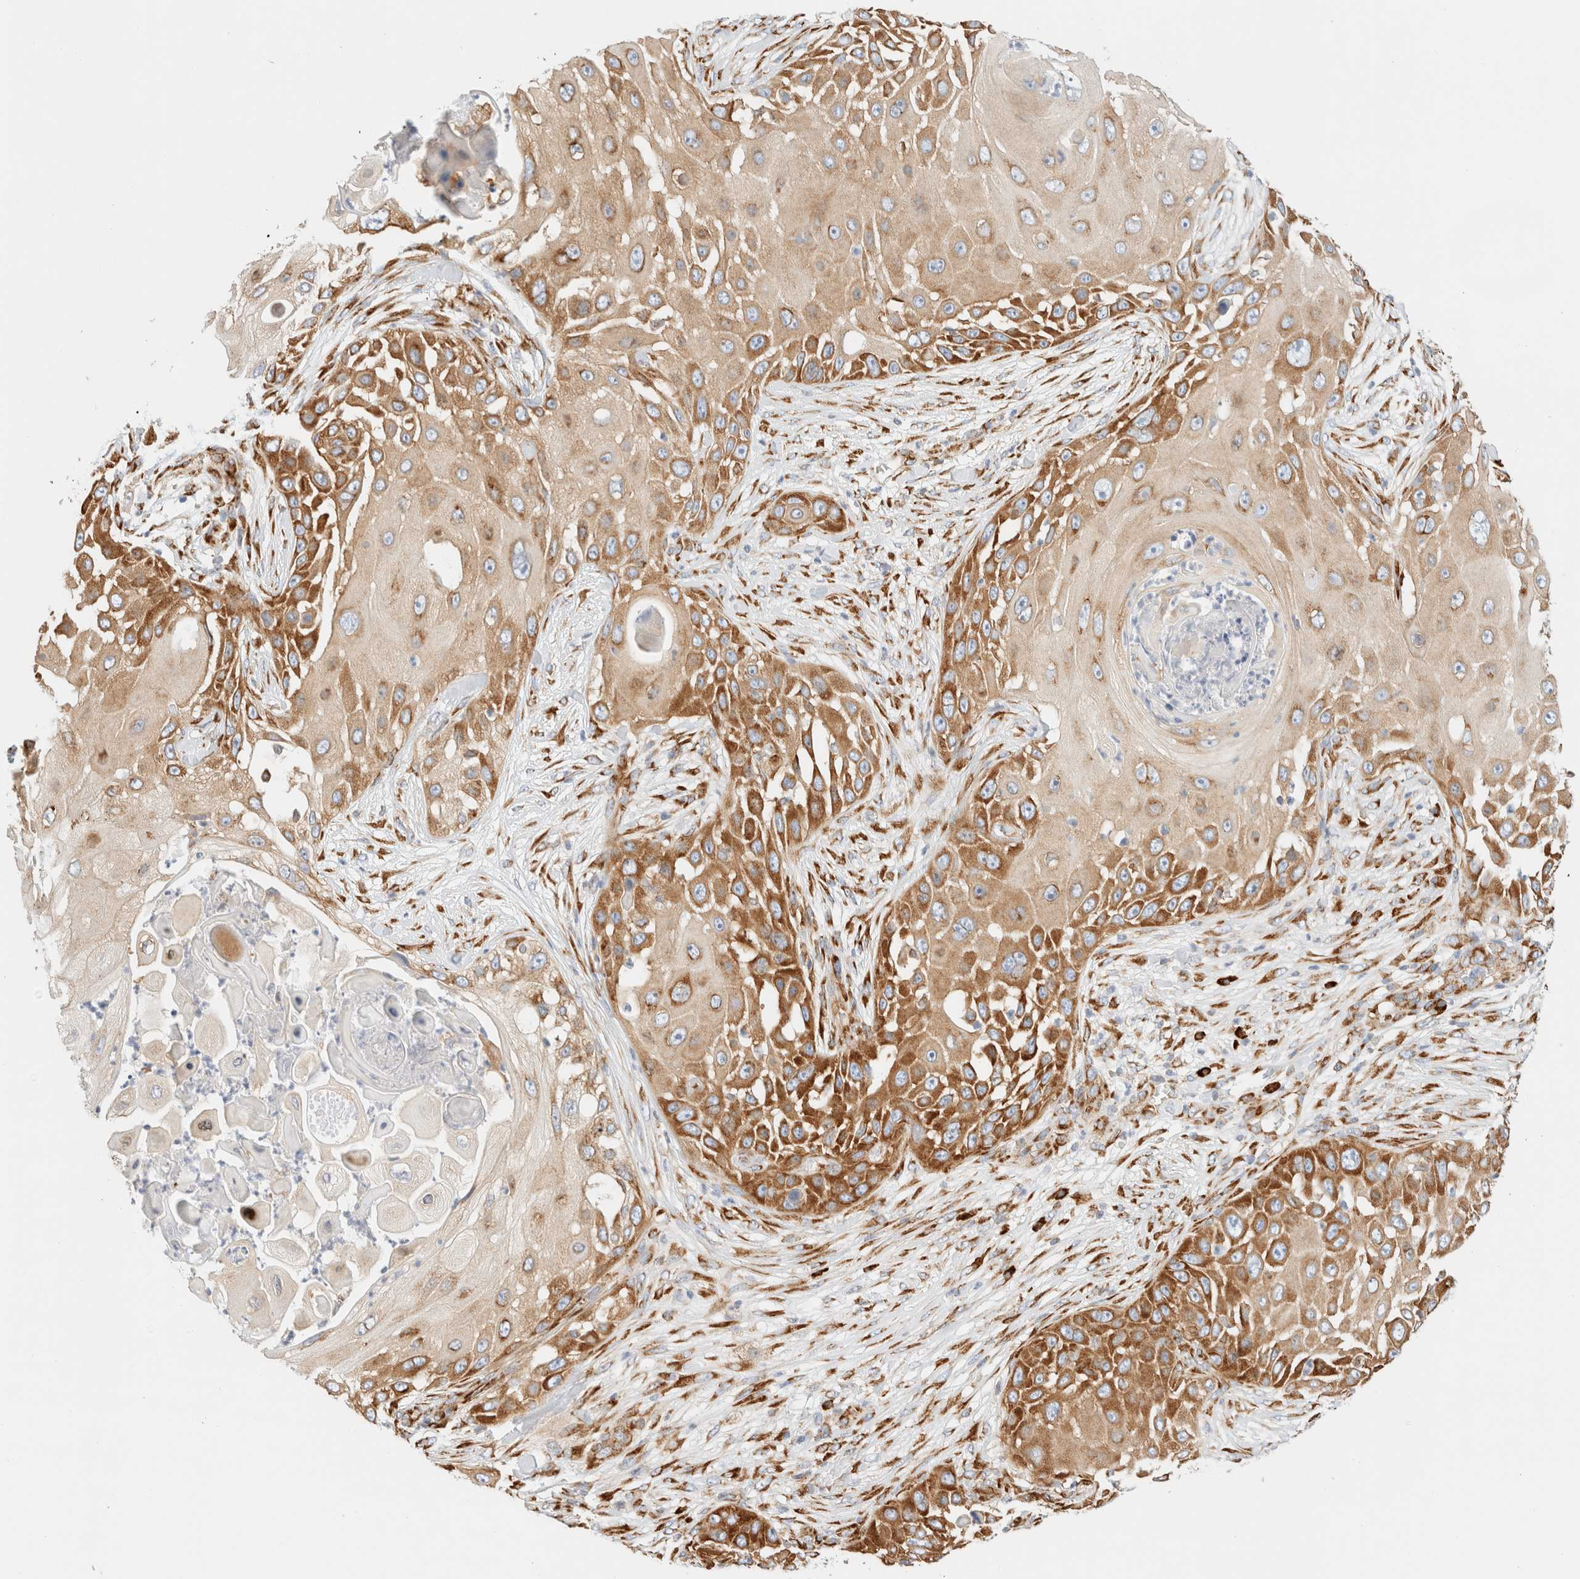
{"staining": {"intensity": "strong", "quantity": ">75%", "location": "cytoplasmic/membranous"}, "tissue": "skin cancer", "cell_type": "Tumor cells", "image_type": "cancer", "snomed": [{"axis": "morphology", "description": "Squamous cell carcinoma, NOS"}, {"axis": "topography", "description": "Skin"}], "caption": "This is a micrograph of immunohistochemistry (IHC) staining of skin squamous cell carcinoma, which shows strong staining in the cytoplasmic/membranous of tumor cells.", "gene": "ZC2HC1A", "patient": {"sex": "female", "age": 44}}